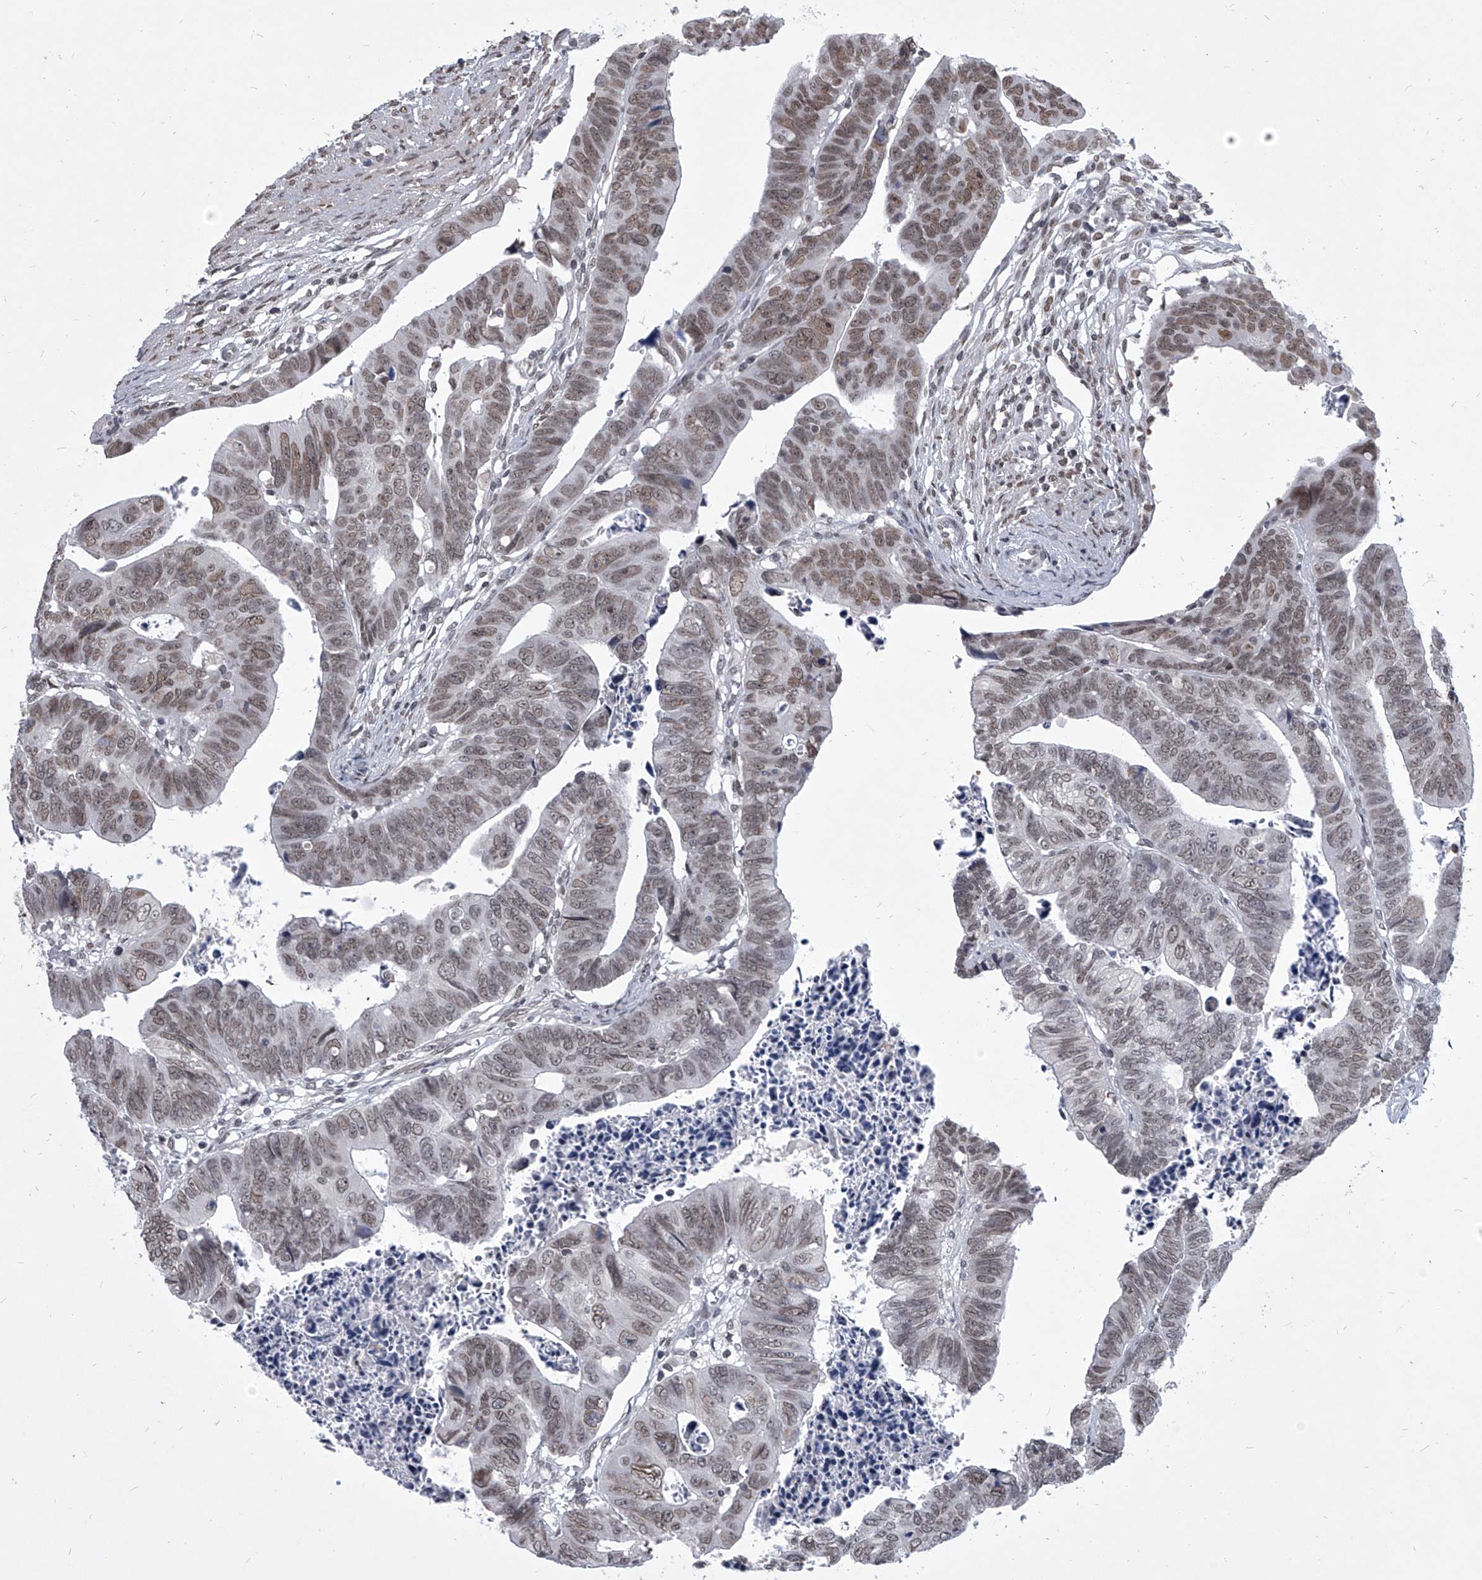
{"staining": {"intensity": "weak", "quantity": "25%-75%", "location": "nuclear"}, "tissue": "colorectal cancer", "cell_type": "Tumor cells", "image_type": "cancer", "snomed": [{"axis": "morphology", "description": "Adenocarcinoma, NOS"}, {"axis": "topography", "description": "Rectum"}], "caption": "This image exhibits colorectal cancer (adenocarcinoma) stained with immunohistochemistry (IHC) to label a protein in brown. The nuclear of tumor cells show weak positivity for the protein. Nuclei are counter-stained blue.", "gene": "PPIL4", "patient": {"sex": "female", "age": 65}}